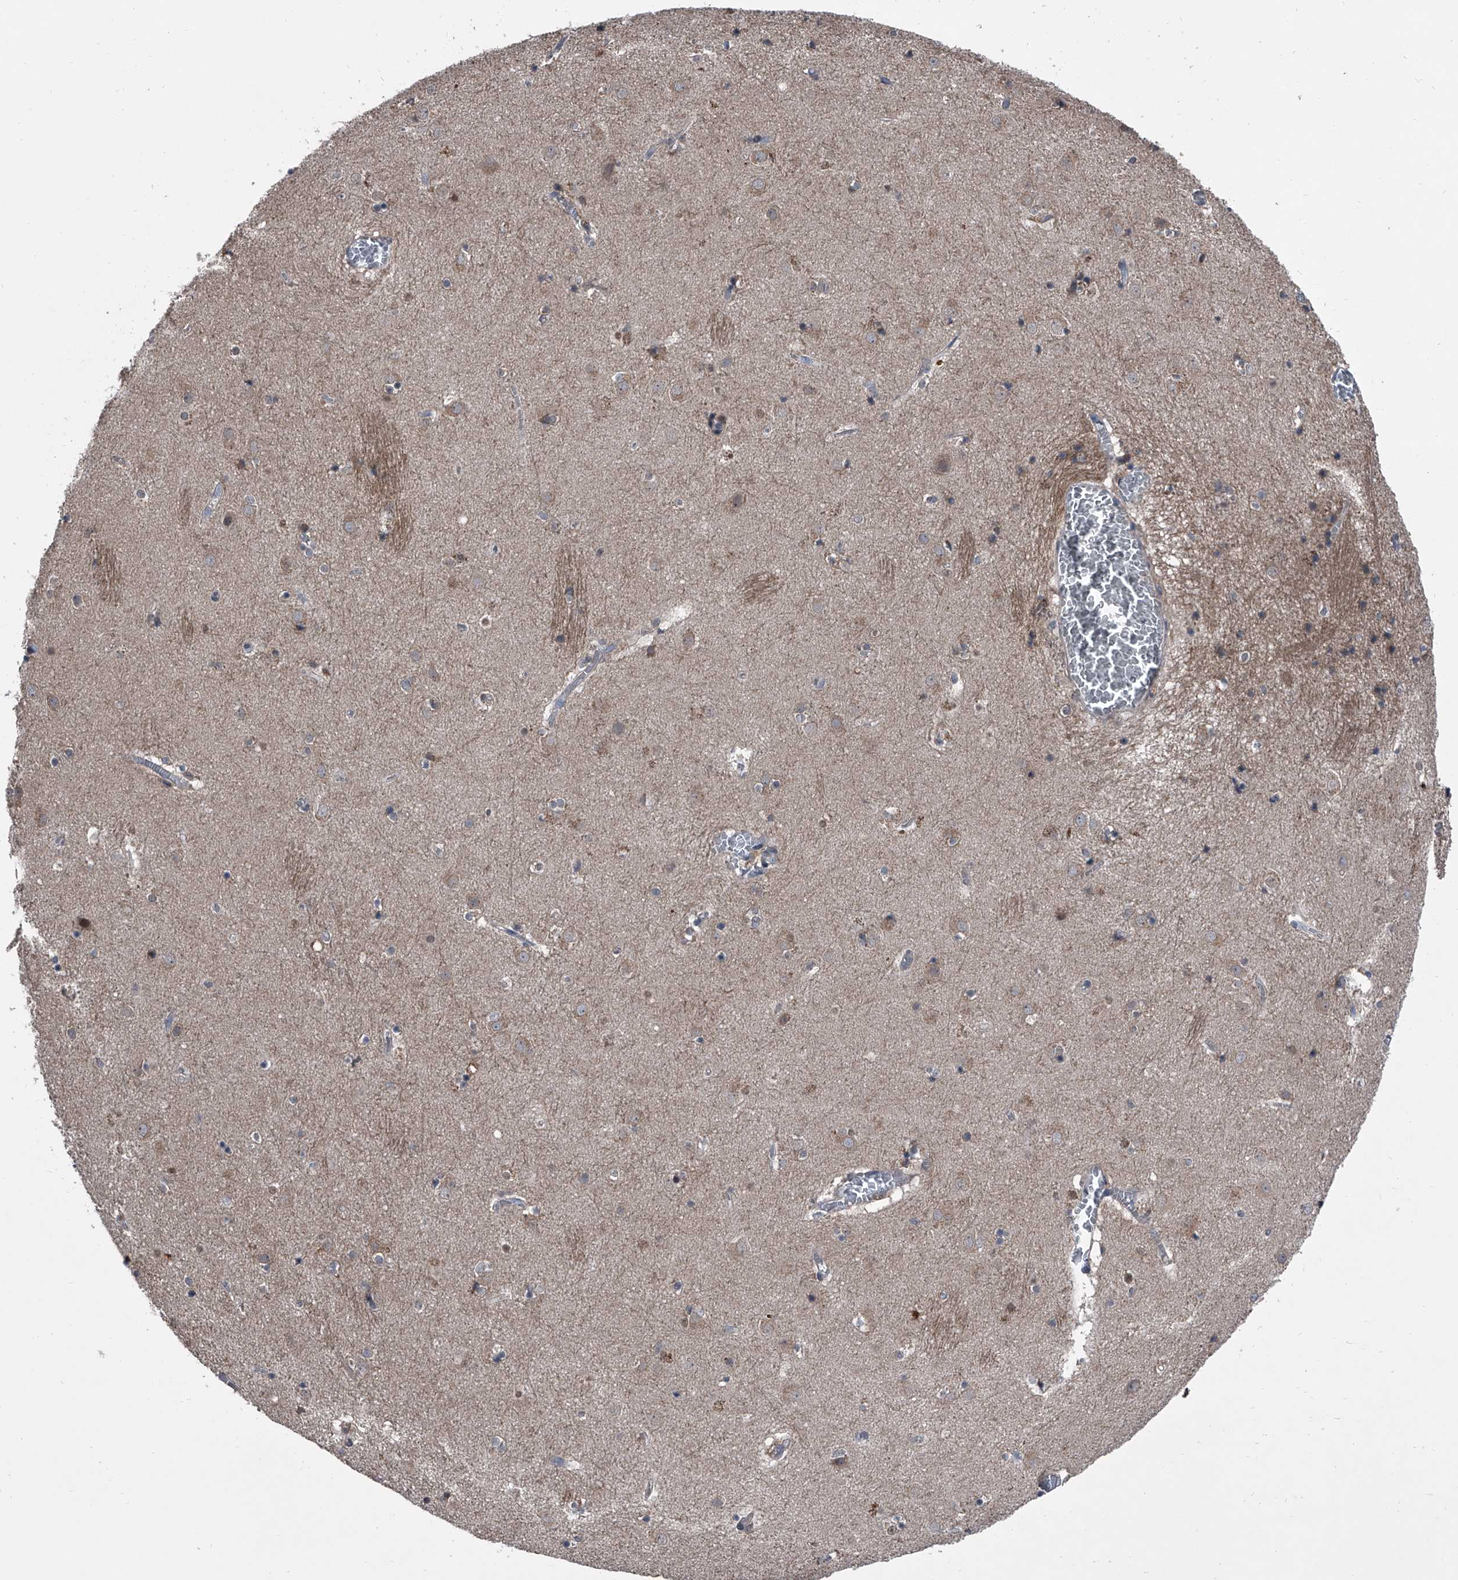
{"staining": {"intensity": "negative", "quantity": "none", "location": "none"}, "tissue": "caudate", "cell_type": "Glial cells", "image_type": "normal", "snomed": [{"axis": "morphology", "description": "Normal tissue, NOS"}, {"axis": "topography", "description": "Lateral ventricle wall"}], "caption": "Immunohistochemistry (IHC) photomicrograph of unremarkable caudate: caudate stained with DAB reveals no significant protein staining in glial cells.", "gene": "PIP5K1A", "patient": {"sex": "male", "age": 70}}